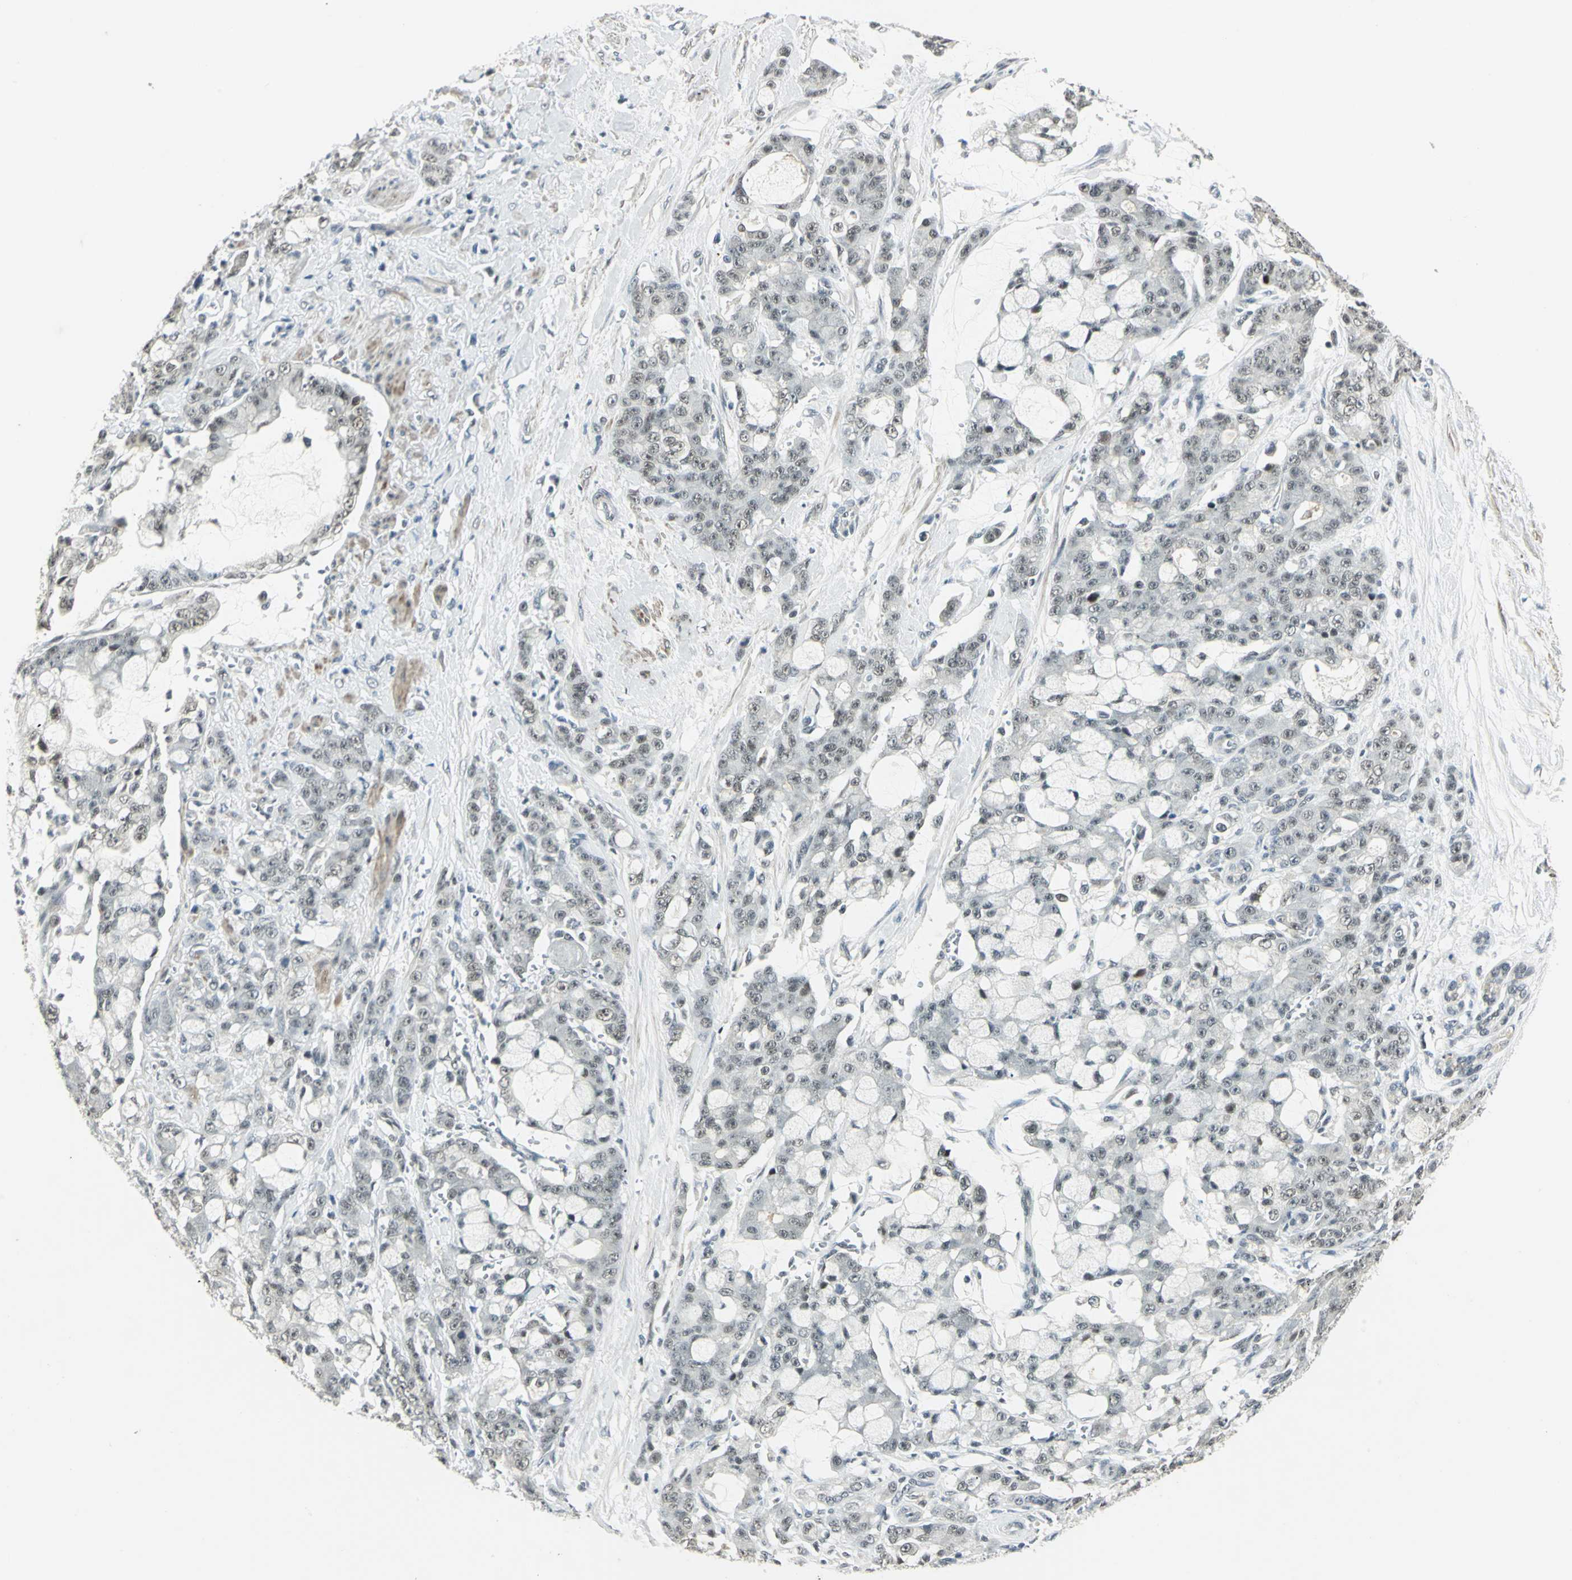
{"staining": {"intensity": "negative", "quantity": "none", "location": "none"}, "tissue": "pancreatic cancer", "cell_type": "Tumor cells", "image_type": "cancer", "snomed": [{"axis": "morphology", "description": "Adenocarcinoma, NOS"}, {"axis": "topography", "description": "Pancreas"}], "caption": "Adenocarcinoma (pancreatic) was stained to show a protein in brown. There is no significant staining in tumor cells.", "gene": "MTA1", "patient": {"sex": "female", "age": 73}}